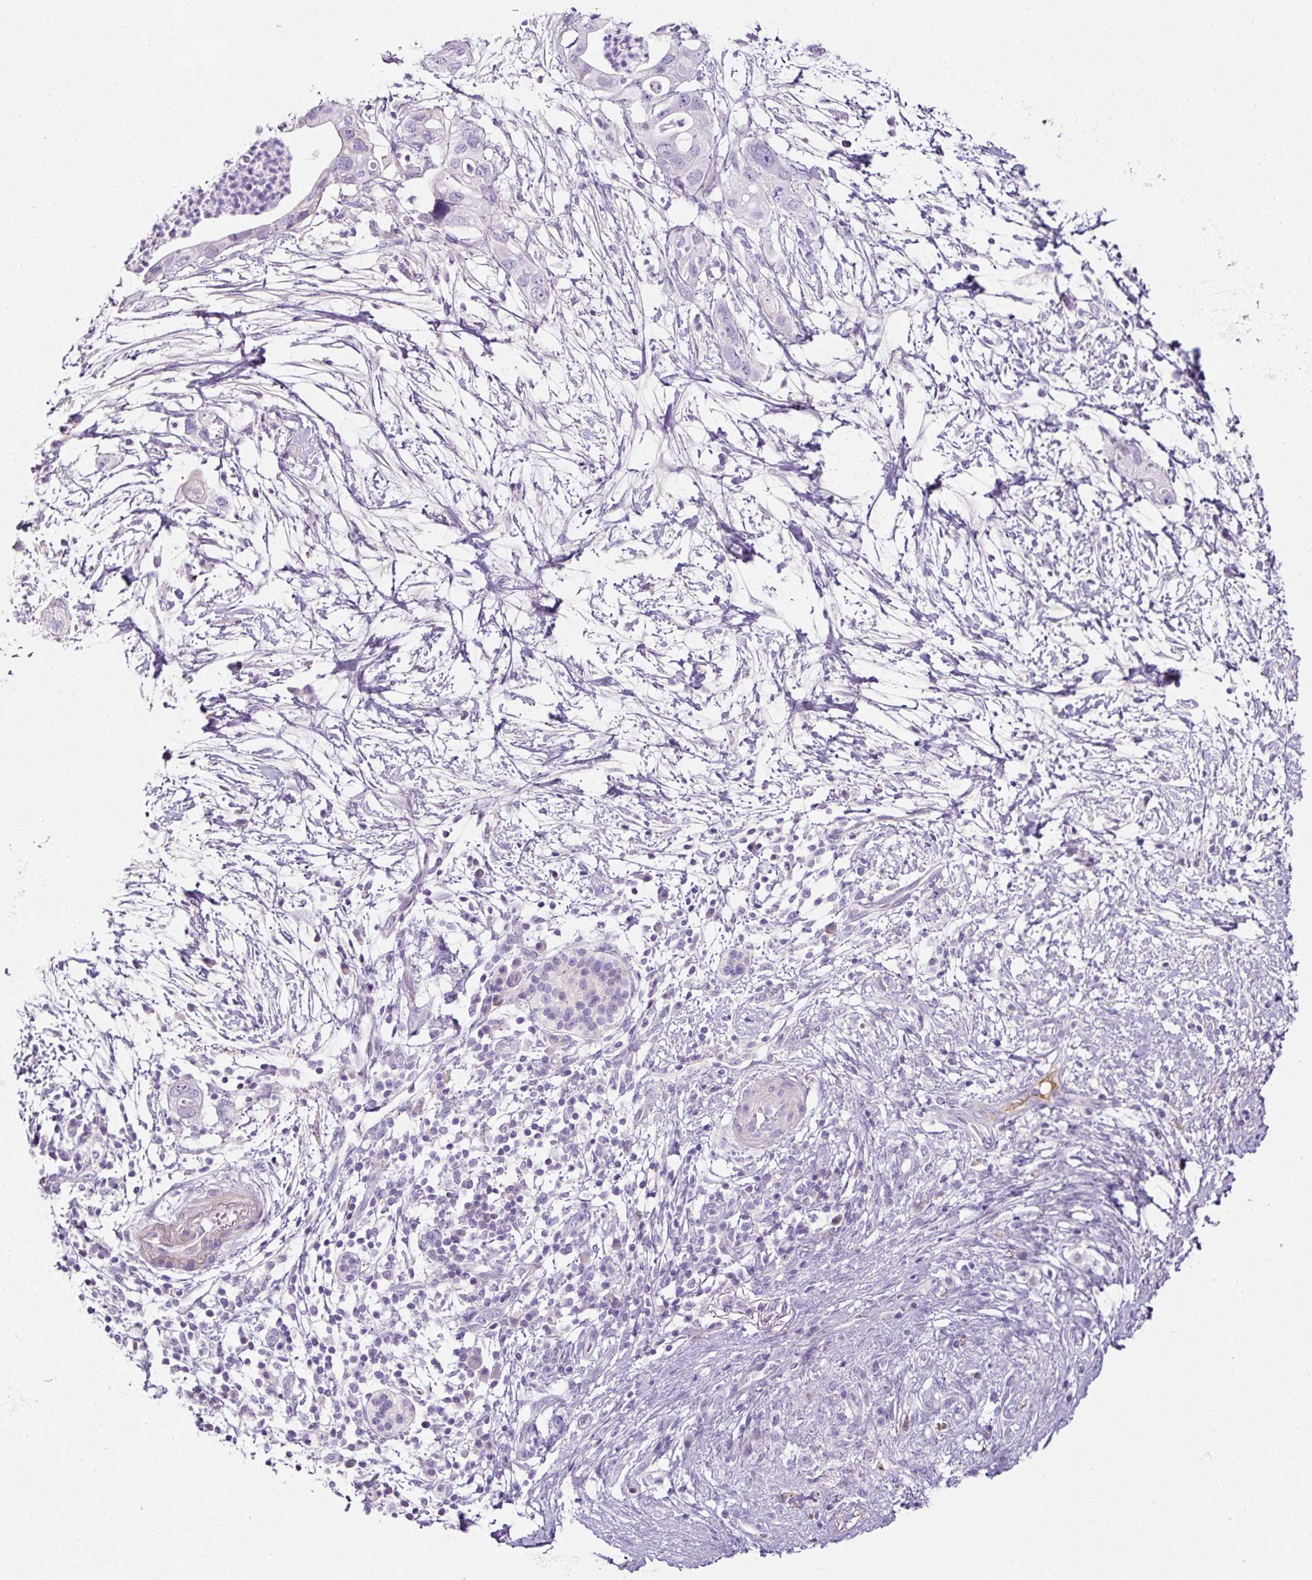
{"staining": {"intensity": "negative", "quantity": "none", "location": "none"}, "tissue": "pancreatic cancer", "cell_type": "Tumor cells", "image_type": "cancer", "snomed": [{"axis": "morphology", "description": "Adenocarcinoma, NOS"}, {"axis": "topography", "description": "Pancreas"}], "caption": "The photomicrograph demonstrates no staining of tumor cells in pancreatic cancer (adenocarcinoma).", "gene": "OR14A2", "patient": {"sex": "female", "age": 72}}